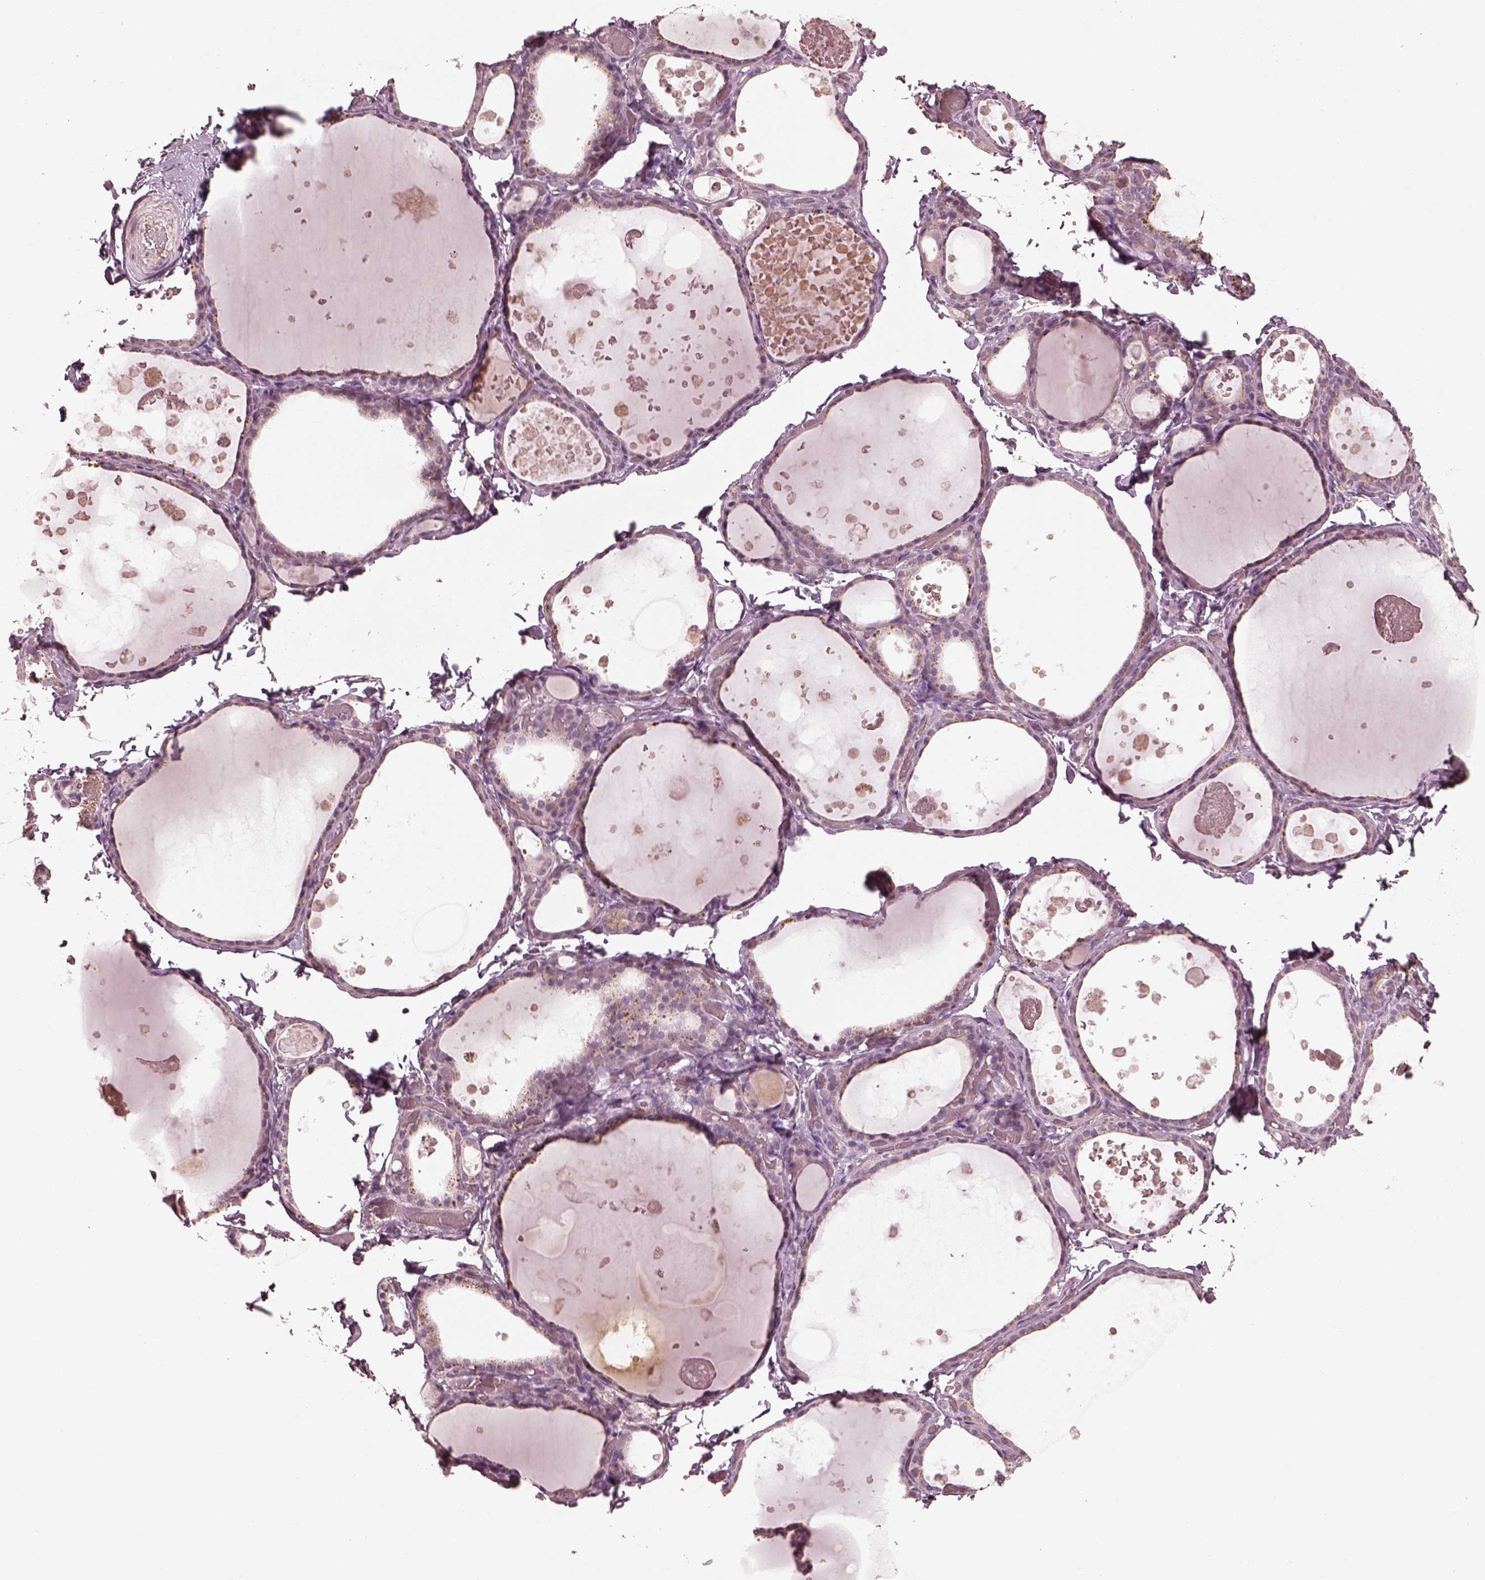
{"staining": {"intensity": "negative", "quantity": "none", "location": "none"}, "tissue": "thyroid gland", "cell_type": "Glandular cells", "image_type": "normal", "snomed": [{"axis": "morphology", "description": "Normal tissue, NOS"}, {"axis": "topography", "description": "Thyroid gland"}], "caption": "IHC of benign human thyroid gland exhibits no expression in glandular cells.", "gene": "VWA5B1", "patient": {"sex": "female", "age": 56}}